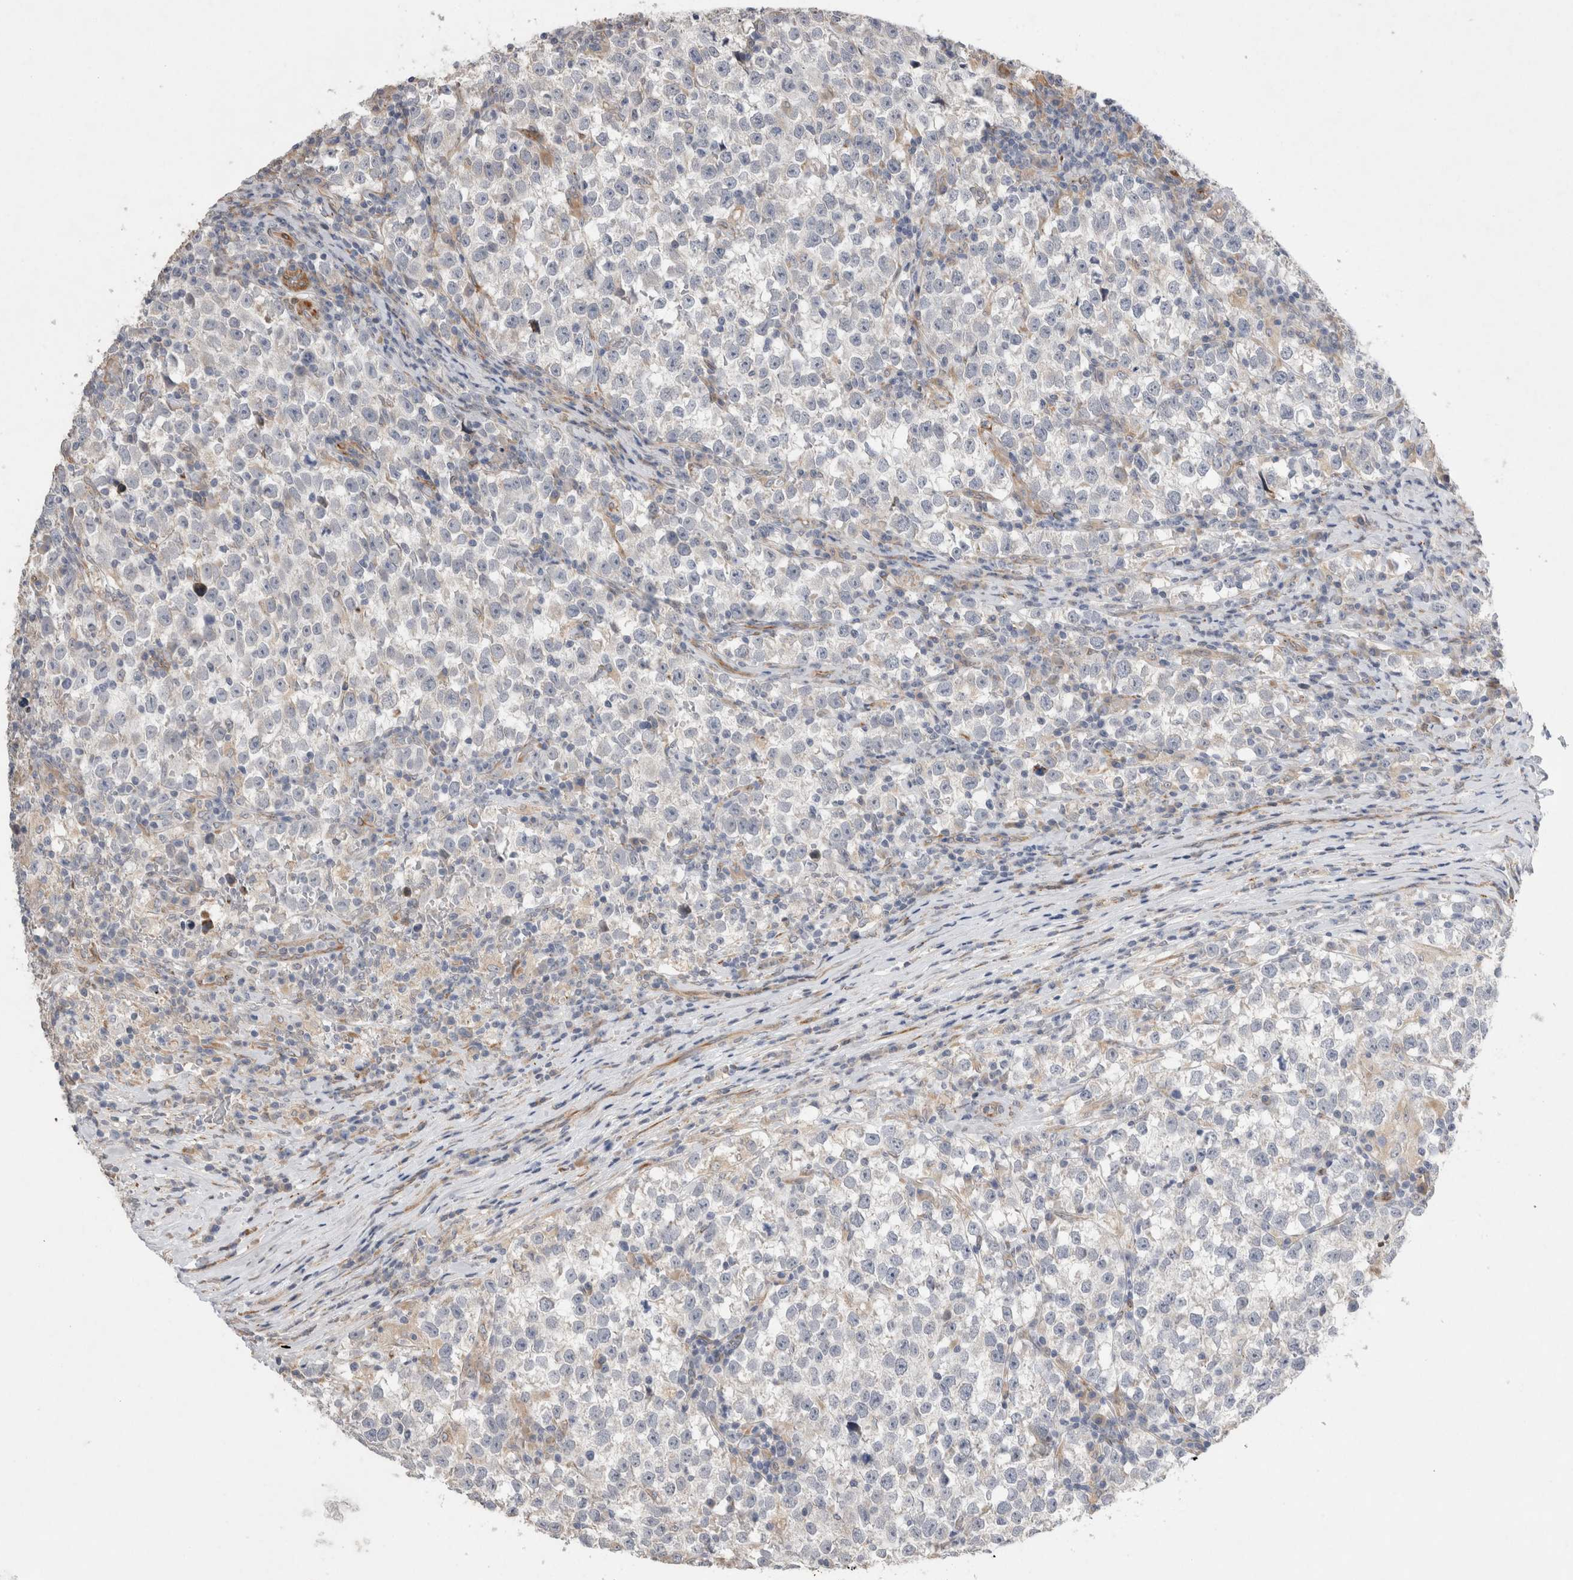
{"staining": {"intensity": "negative", "quantity": "none", "location": "none"}, "tissue": "testis cancer", "cell_type": "Tumor cells", "image_type": "cancer", "snomed": [{"axis": "morphology", "description": "Normal tissue, NOS"}, {"axis": "morphology", "description": "Seminoma, NOS"}, {"axis": "topography", "description": "Testis"}], "caption": "The image displays no significant staining in tumor cells of testis cancer (seminoma).", "gene": "TRMT9B", "patient": {"sex": "male", "age": 43}}